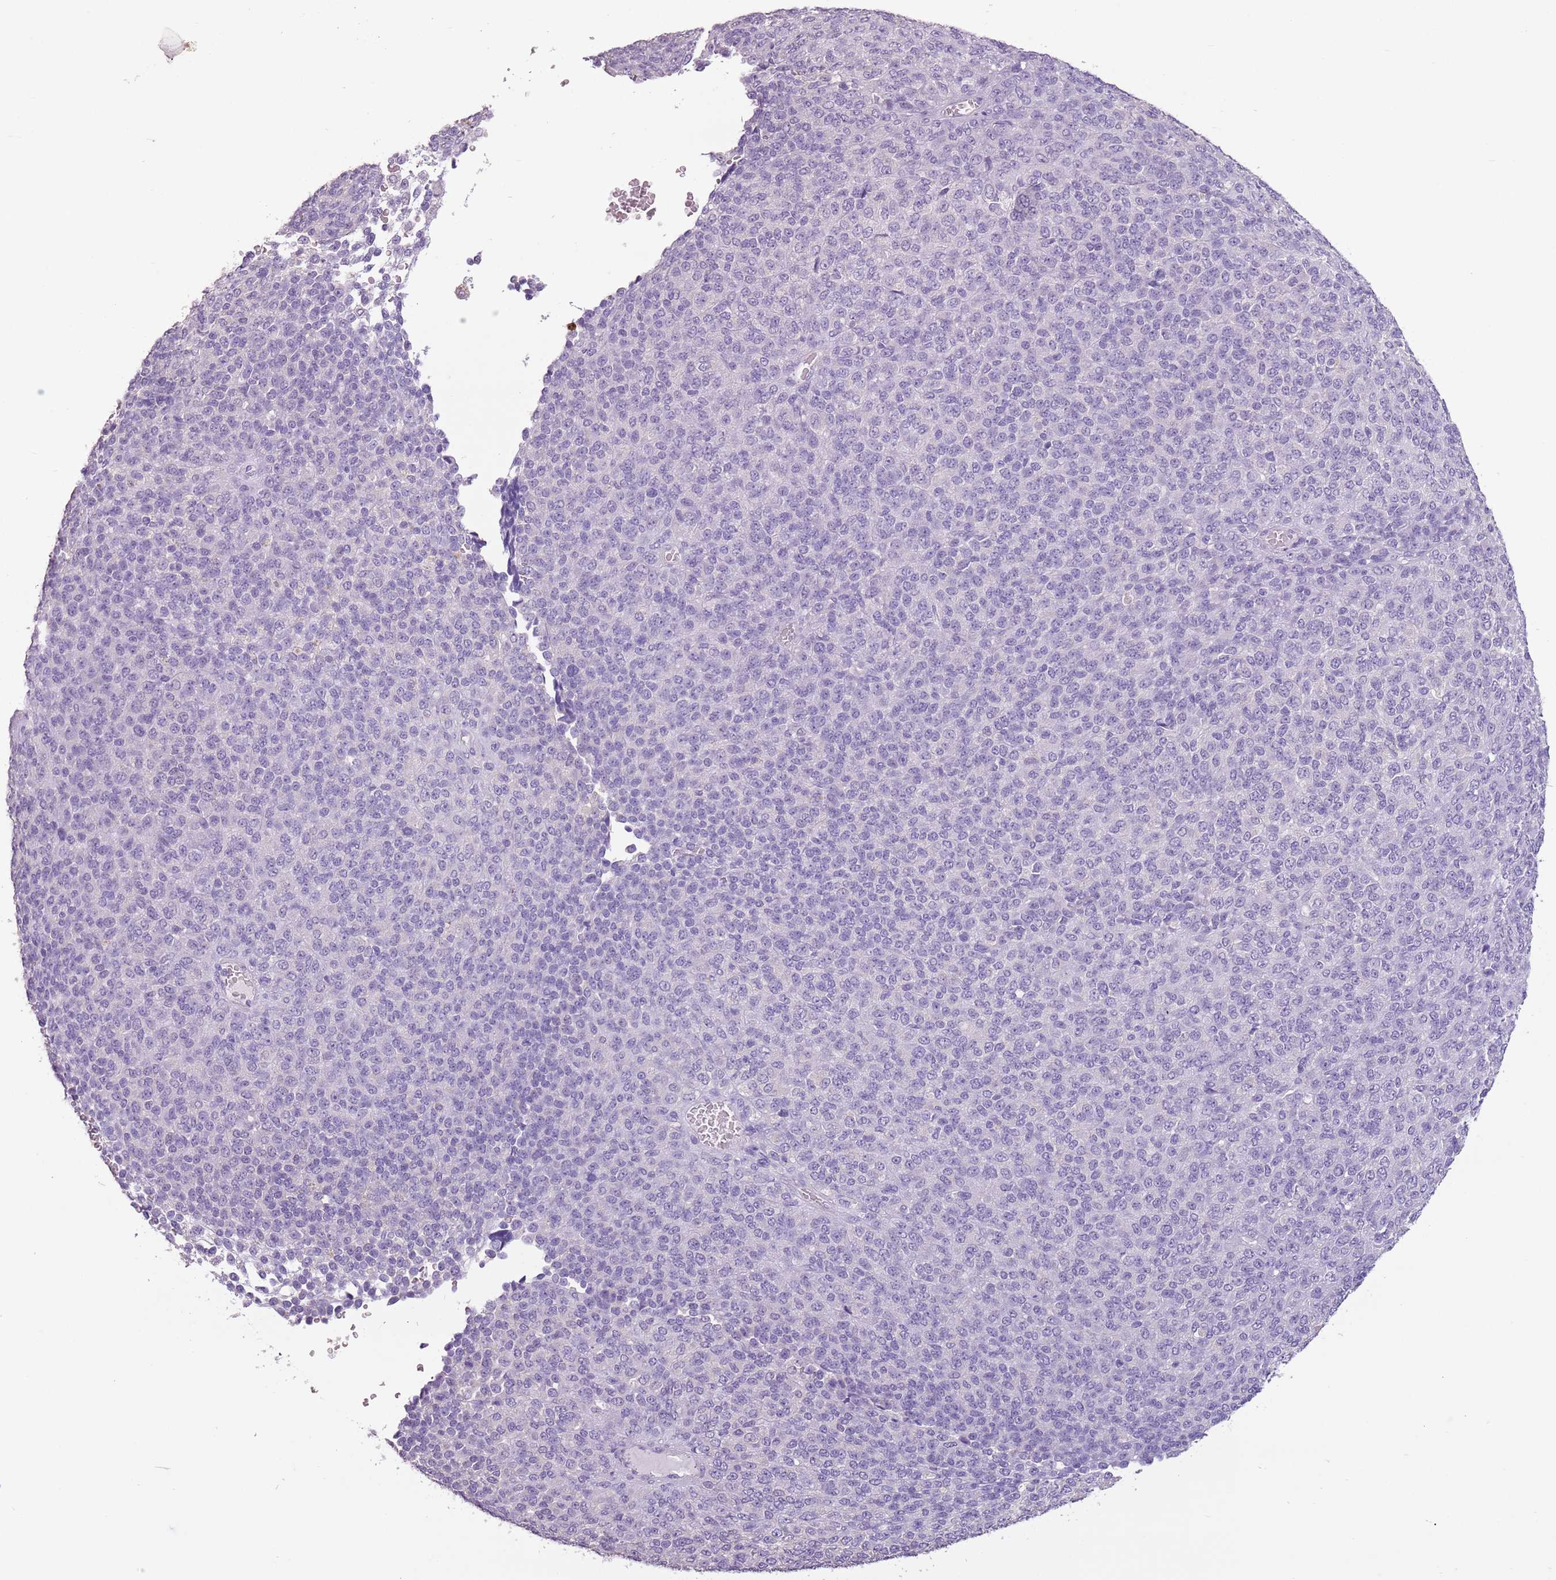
{"staining": {"intensity": "negative", "quantity": "none", "location": "none"}, "tissue": "melanoma", "cell_type": "Tumor cells", "image_type": "cancer", "snomed": [{"axis": "morphology", "description": "Malignant melanoma, Metastatic site"}, {"axis": "topography", "description": "Brain"}], "caption": "This image is of malignant melanoma (metastatic site) stained with immunohistochemistry (IHC) to label a protein in brown with the nuclei are counter-stained blue. There is no expression in tumor cells. (DAB IHC, high magnification).", "gene": "CELF6", "patient": {"sex": "female", "age": 56}}